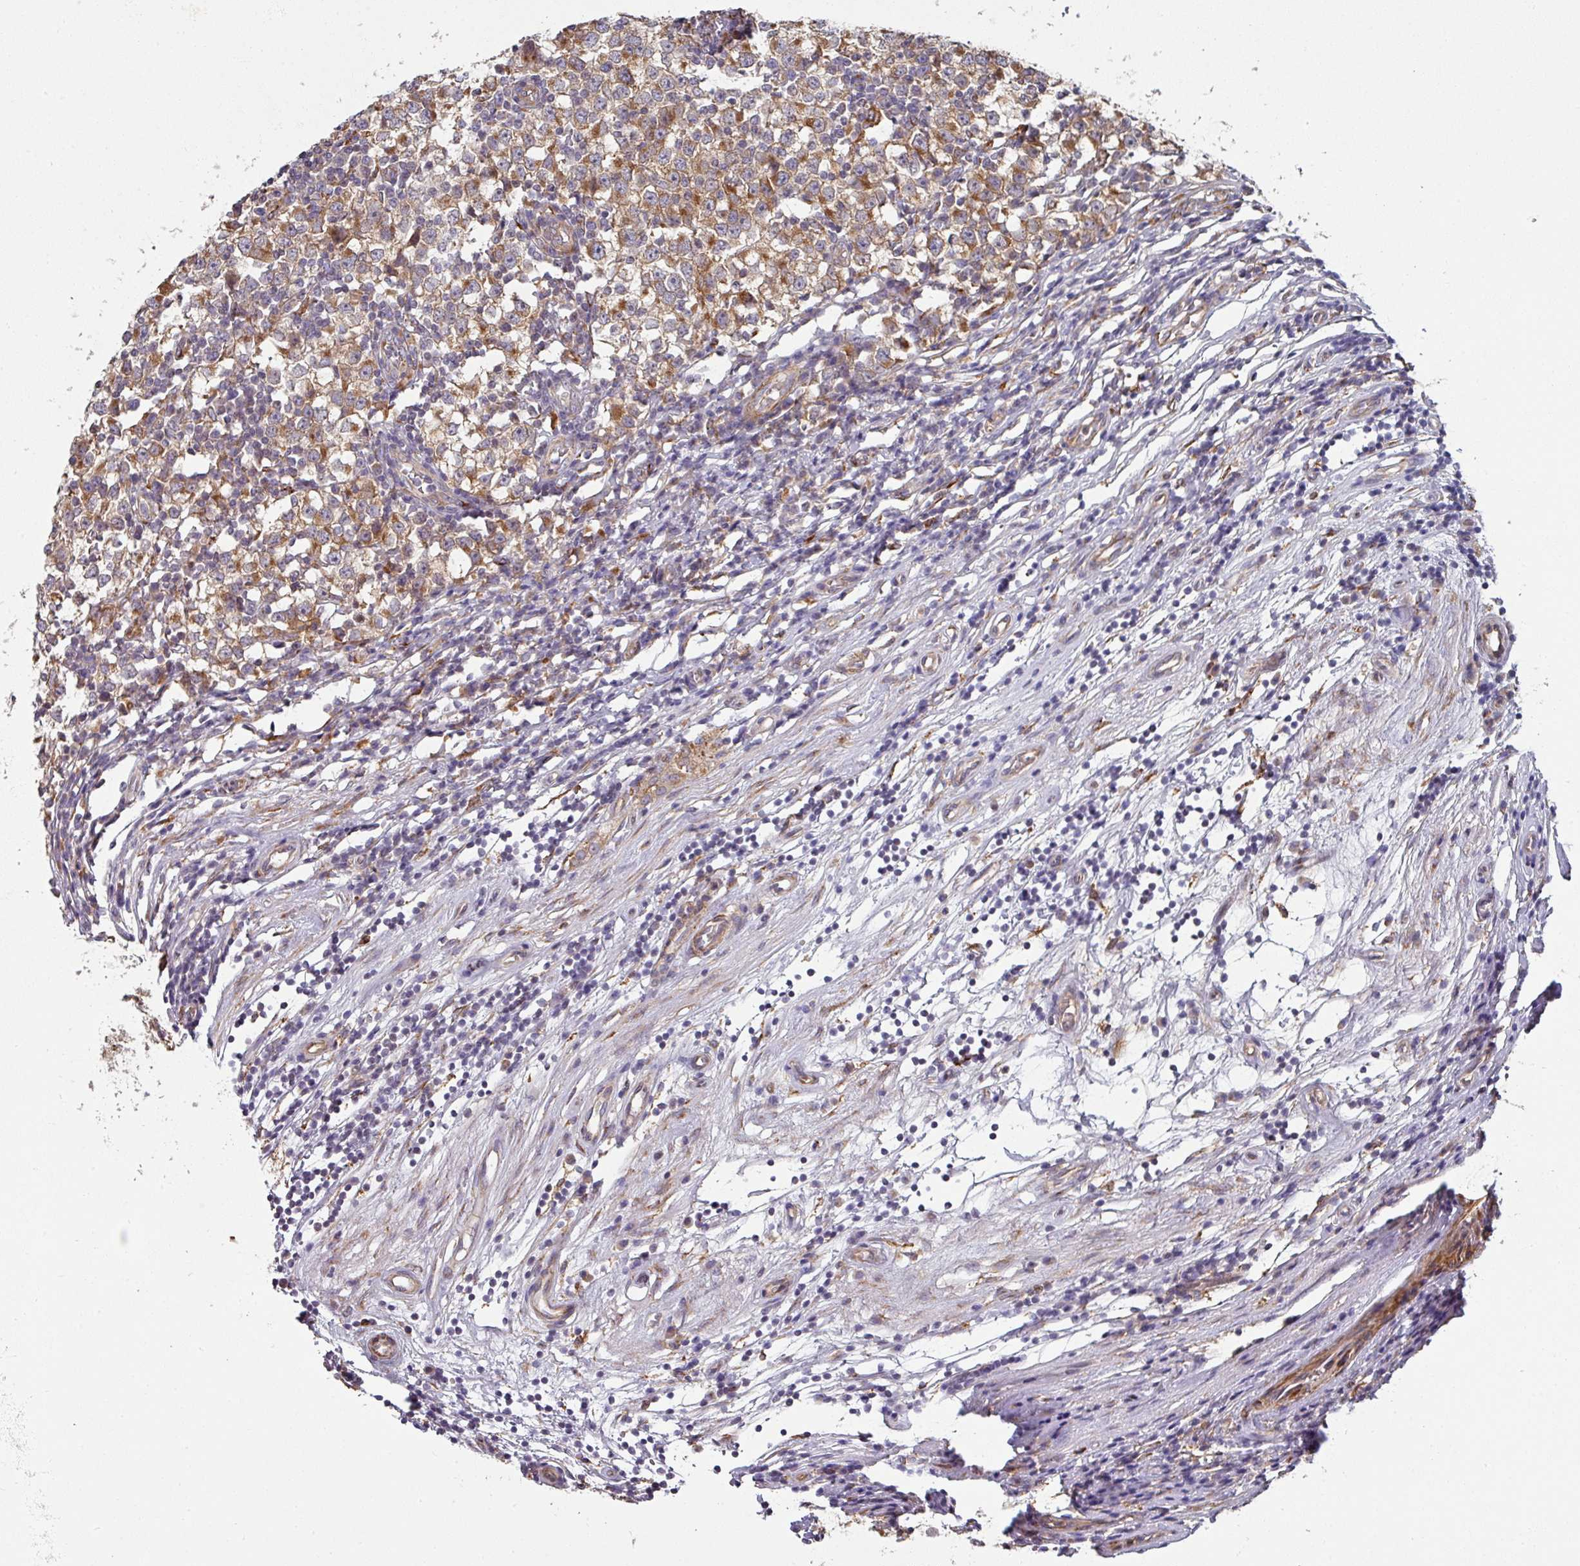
{"staining": {"intensity": "moderate", "quantity": ">75%", "location": "cytoplasmic/membranous"}, "tissue": "testis cancer", "cell_type": "Tumor cells", "image_type": "cancer", "snomed": [{"axis": "morphology", "description": "Seminoma, NOS"}, {"axis": "topography", "description": "Testis"}], "caption": "Seminoma (testis) stained with DAB (3,3'-diaminobenzidine) IHC reveals medium levels of moderate cytoplasmic/membranous positivity in about >75% of tumor cells.", "gene": "ZNF268", "patient": {"sex": "male", "age": 65}}